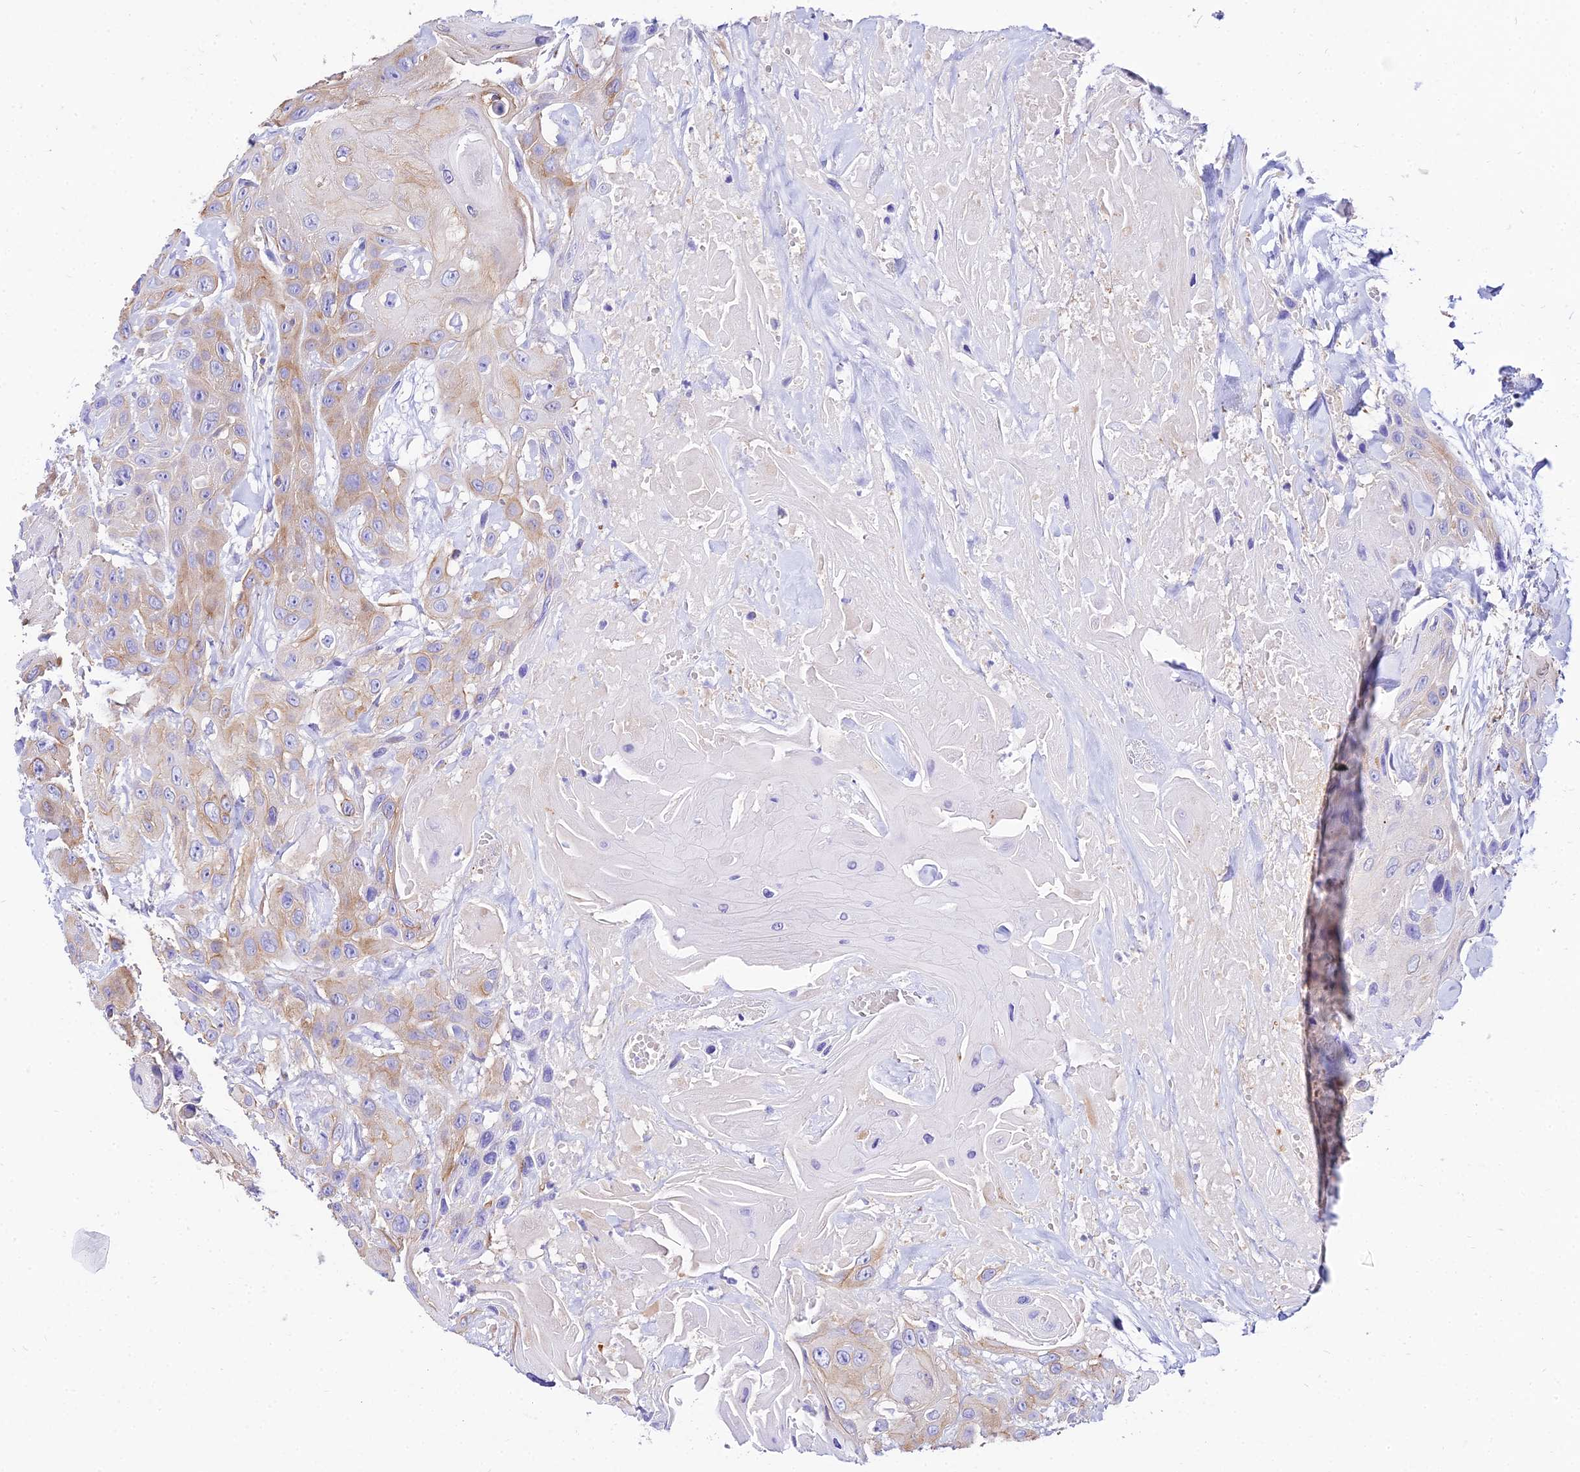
{"staining": {"intensity": "moderate", "quantity": "25%-75%", "location": "cytoplasmic/membranous"}, "tissue": "head and neck cancer", "cell_type": "Tumor cells", "image_type": "cancer", "snomed": [{"axis": "morphology", "description": "Squamous cell carcinoma, NOS"}, {"axis": "topography", "description": "Head-Neck"}], "caption": "Moderate cytoplasmic/membranous protein expression is seen in approximately 25%-75% of tumor cells in head and neck cancer (squamous cell carcinoma). The protein of interest is stained brown, and the nuclei are stained in blue (DAB IHC with brightfield microscopy, high magnification).", "gene": "TUBA3D", "patient": {"sex": "male", "age": 81}}